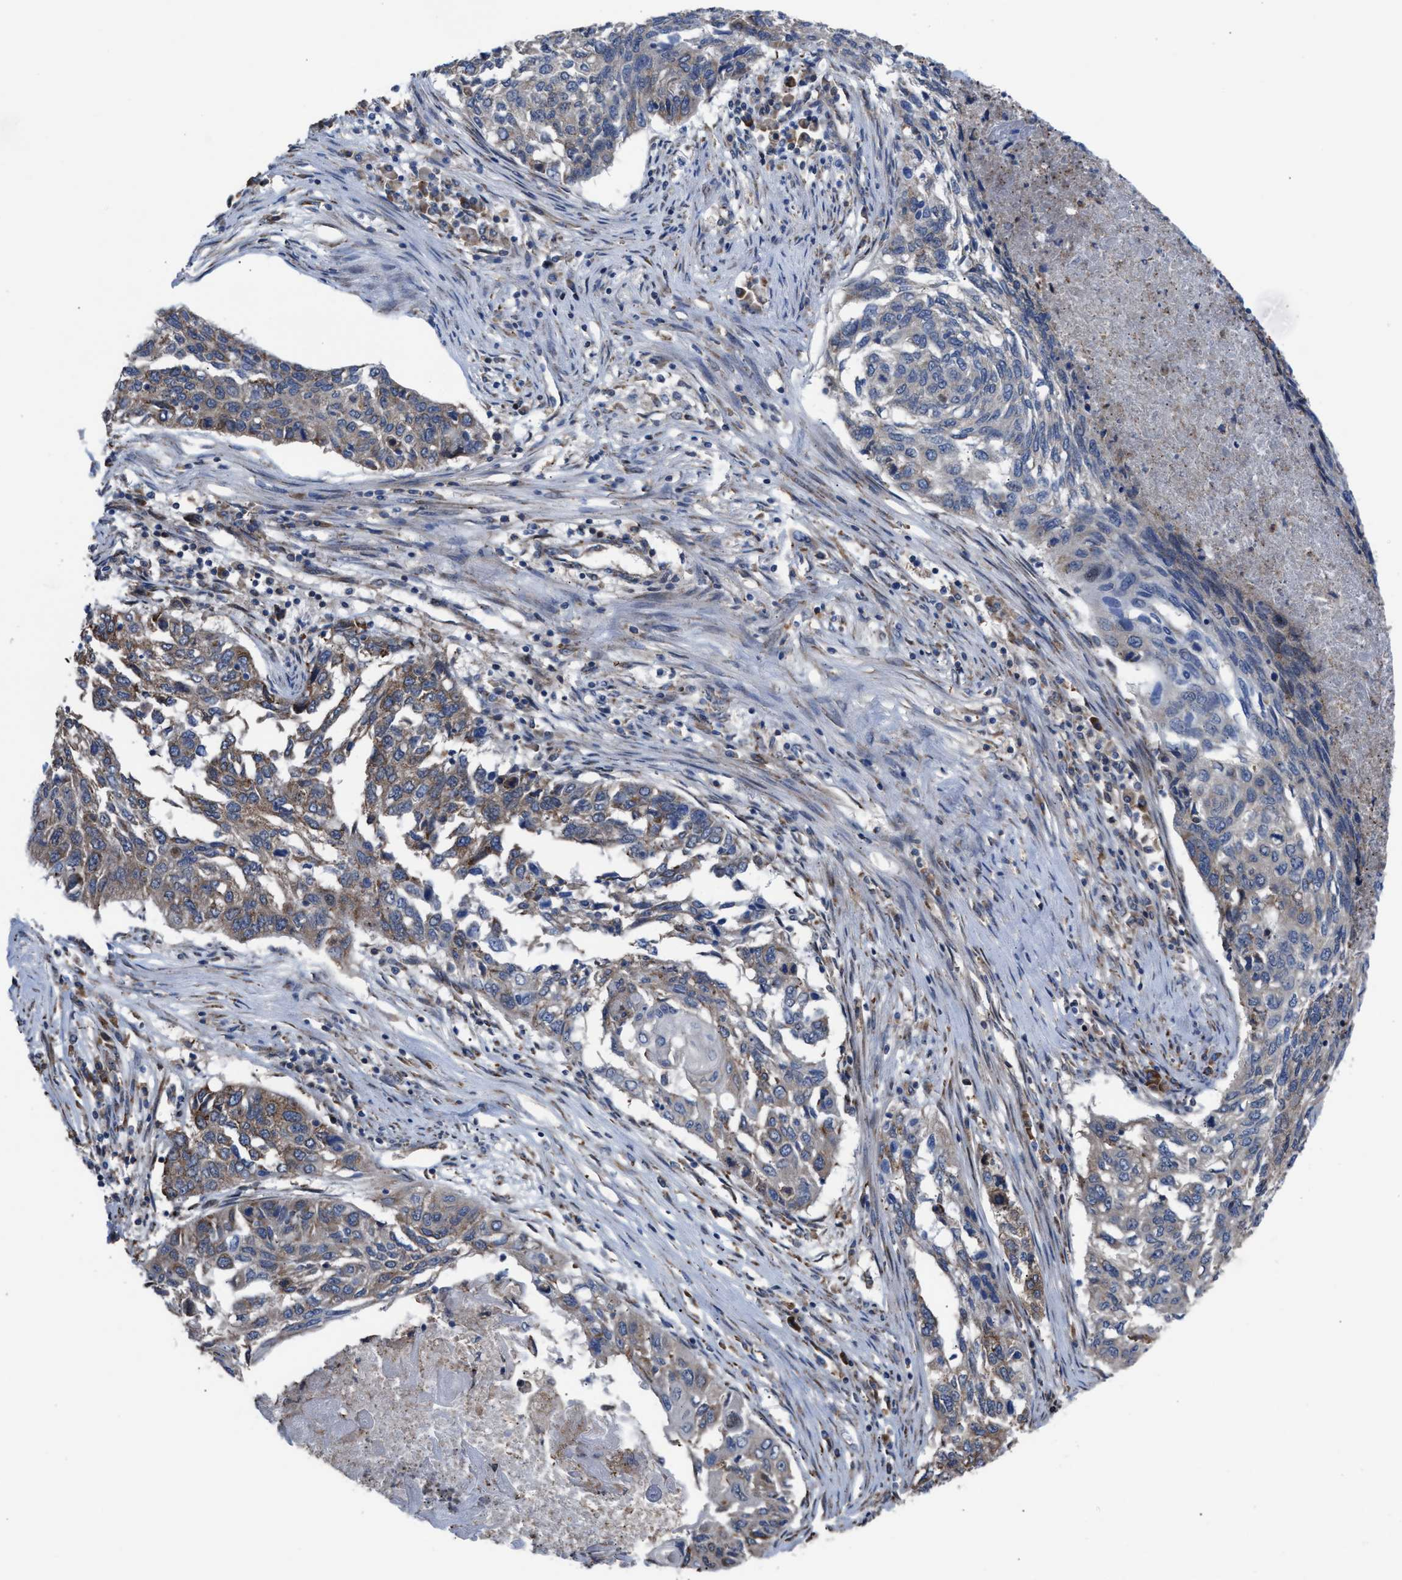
{"staining": {"intensity": "weak", "quantity": "<25%", "location": "cytoplasmic/membranous"}, "tissue": "lung cancer", "cell_type": "Tumor cells", "image_type": "cancer", "snomed": [{"axis": "morphology", "description": "Squamous cell carcinoma, NOS"}, {"axis": "topography", "description": "Lung"}], "caption": "Photomicrograph shows no protein staining in tumor cells of lung cancer (squamous cell carcinoma) tissue.", "gene": "TP53BP2", "patient": {"sex": "female", "age": 63}}